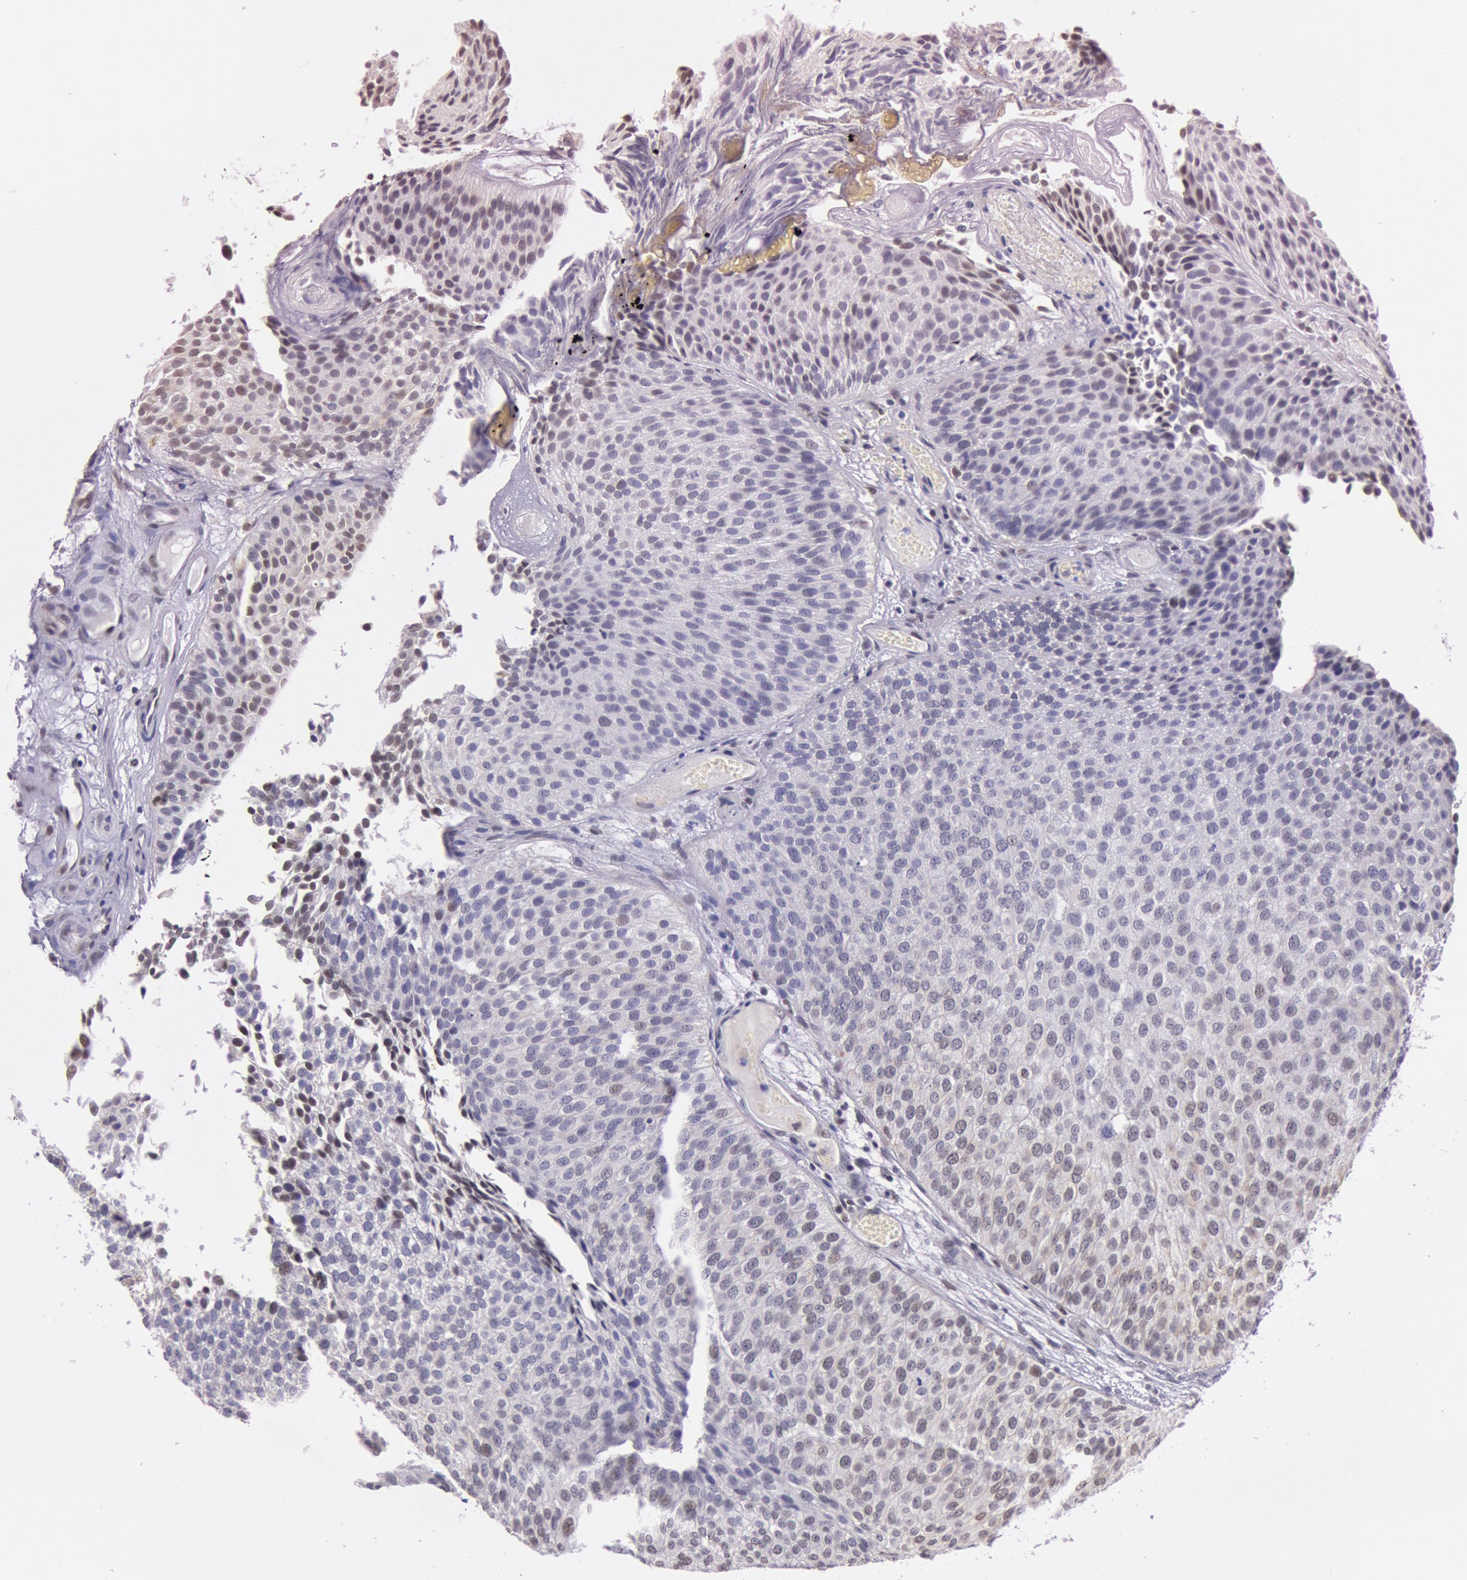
{"staining": {"intensity": "weak", "quantity": "<25%", "location": "nuclear"}, "tissue": "urothelial cancer", "cell_type": "Tumor cells", "image_type": "cancer", "snomed": [{"axis": "morphology", "description": "Urothelial carcinoma, Low grade"}, {"axis": "topography", "description": "Urinary bladder"}], "caption": "Immunohistochemistry (IHC) photomicrograph of neoplastic tissue: low-grade urothelial carcinoma stained with DAB reveals no significant protein positivity in tumor cells.", "gene": "TASL", "patient": {"sex": "male", "age": 84}}